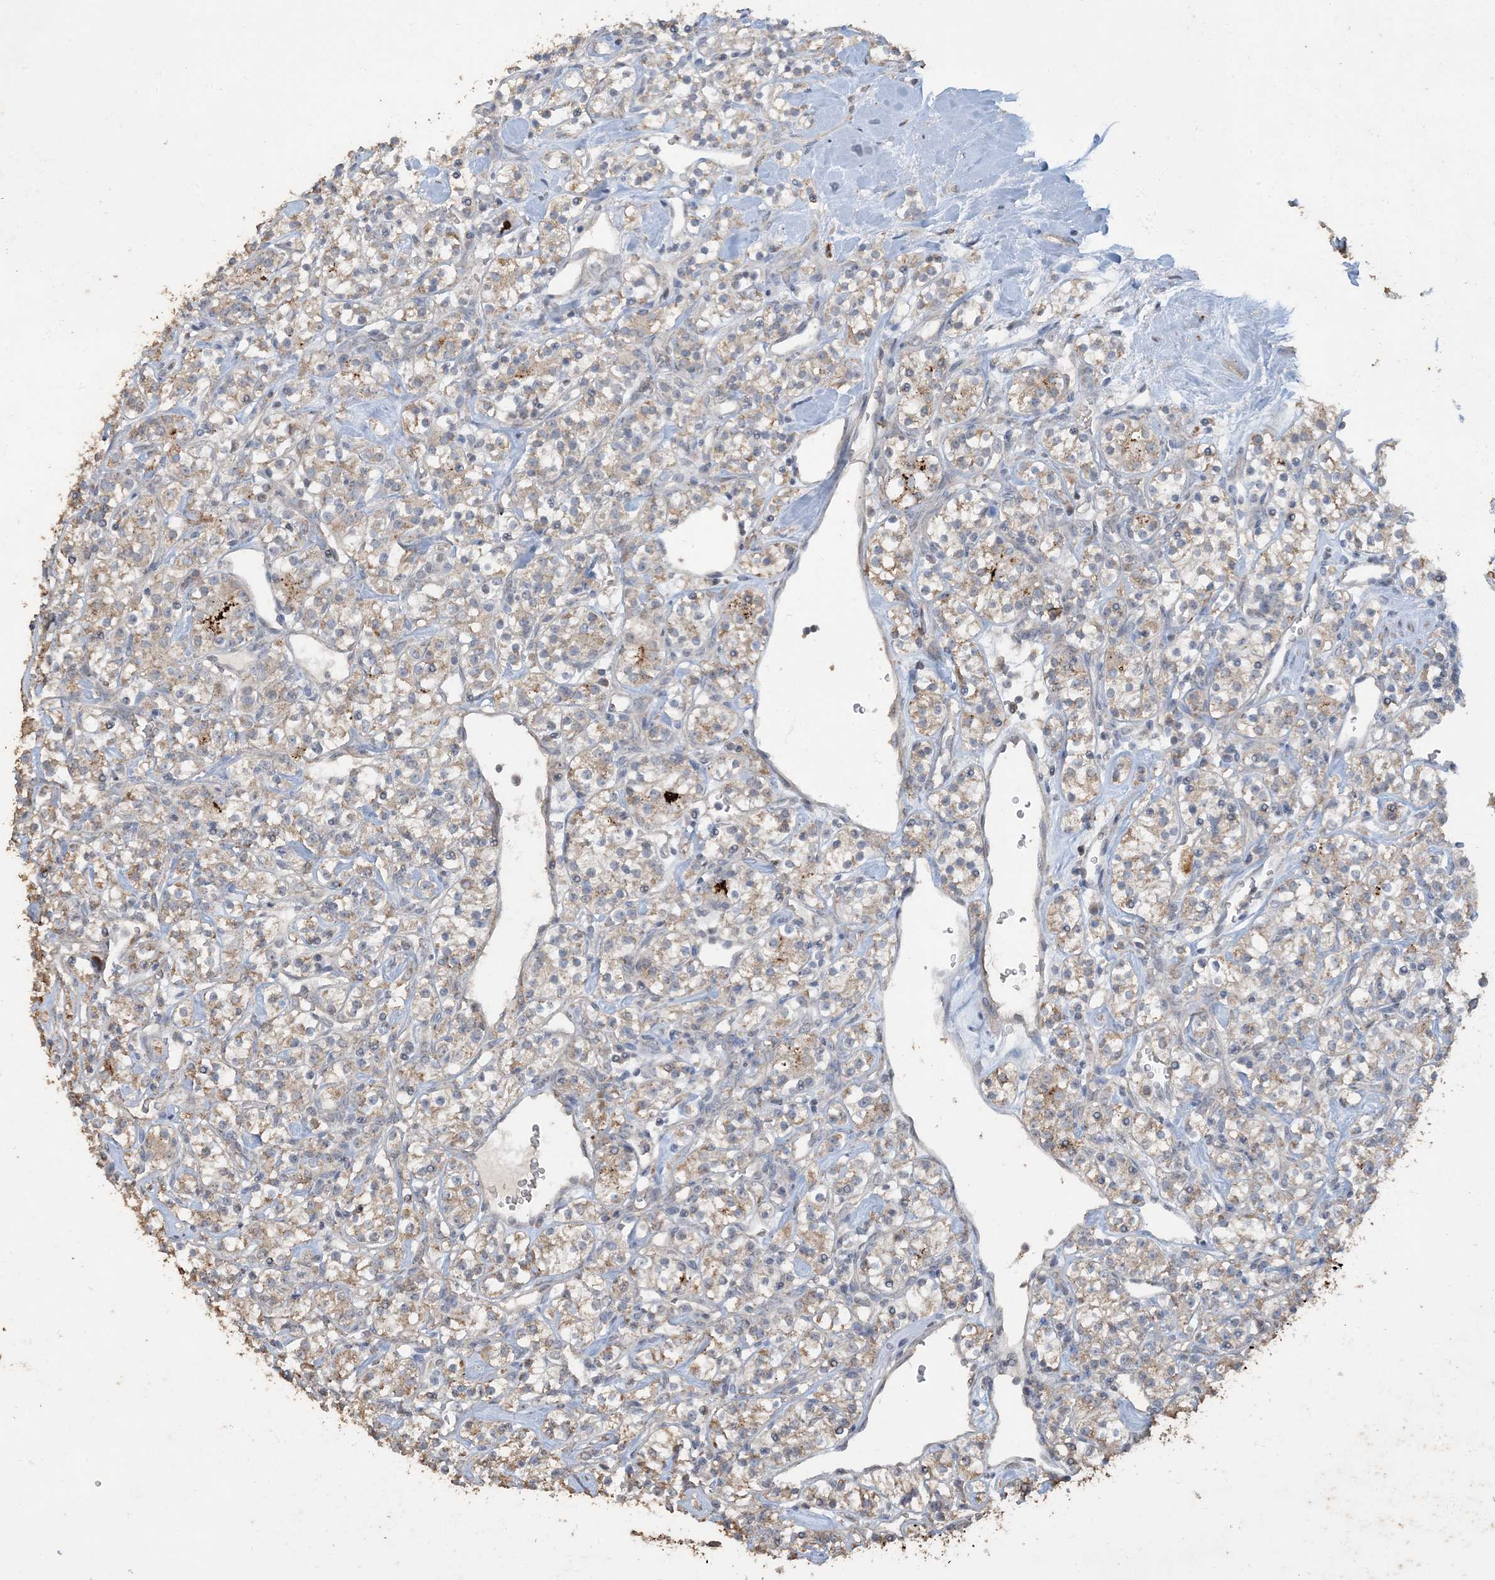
{"staining": {"intensity": "moderate", "quantity": "25%-75%", "location": "cytoplasmic/membranous"}, "tissue": "renal cancer", "cell_type": "Tumor cells", "image_type": "cancer", "snomed": [{"axis": "morphology", "description": "Adenocarcinoma, NOS"}, {"axis": "topography", "description": "Kidney"}], "caption": "High-magnification brightfield microscopy of adenocarcinoma (renal) stained with DAB (3,3'-diaminobenzidine) (brown) and counterstained with hematoxylin (blue). tumor cells exhibit moderate cytoplasmic/membranous staining is seen in about25%-75% of cells.", "gene": "SFMBT2", "patient": {"sex": "male", "age": 77}}